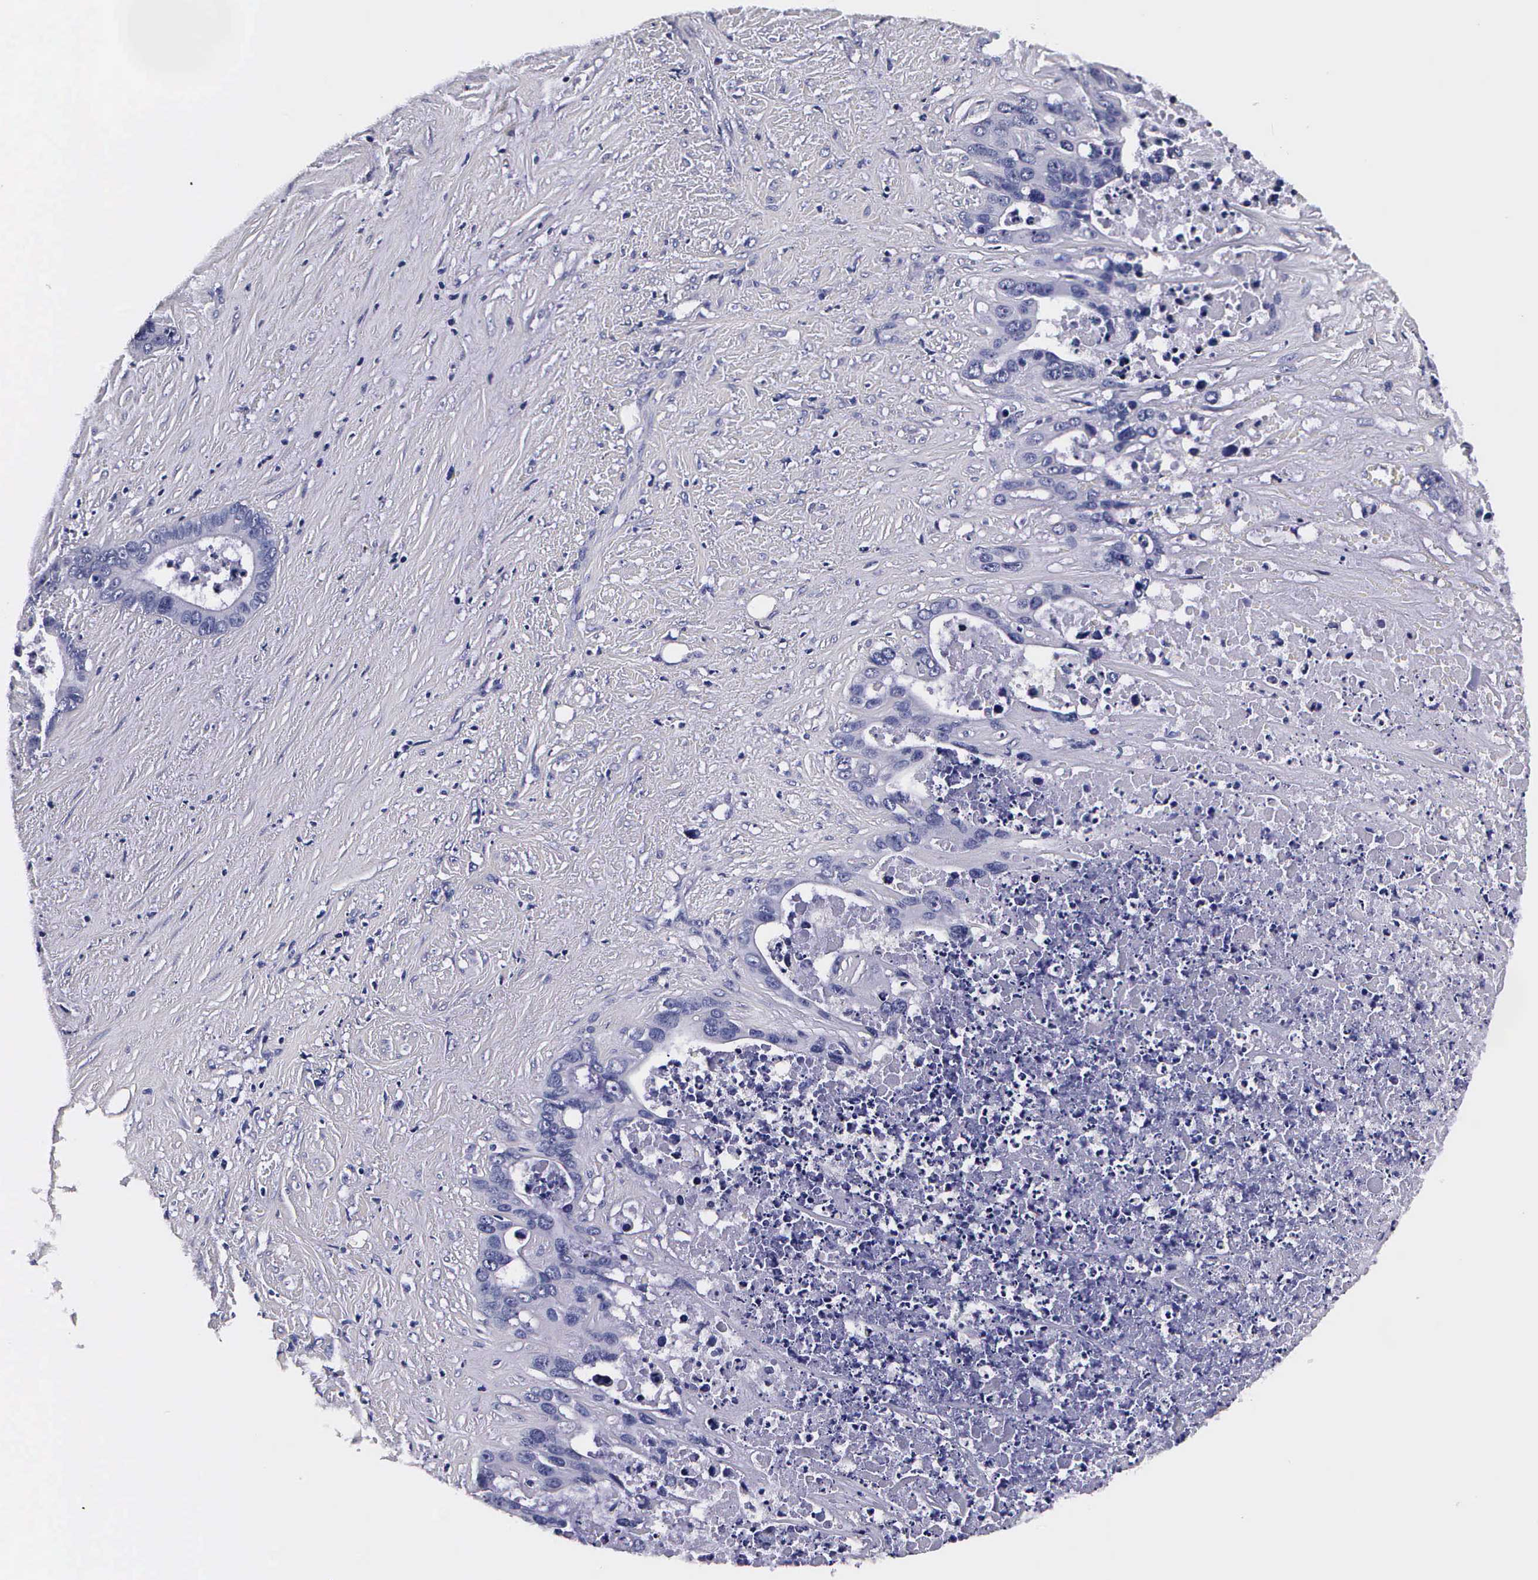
{"staining": {"intensity": "negative", "quantity": "none", "location": "none"}, "tissue": "liver cancer", "cell_type": "Tumor cells", "image_type": "cancer", "snomed": [{"axis": "morphology", "description": "Cholangiocarcinoma"}, {"axis": "topography", "description": "Liver"}], "caption": "Tumor cells show no significant protein expression in liver cholangiocarcinoma. (DAB (3,3'-diaminobenzidine) IHC visualized using brightfield microscopy, high magnification).", "gene": "IAPP", "patient": {"sex": "female", "age": 65}}